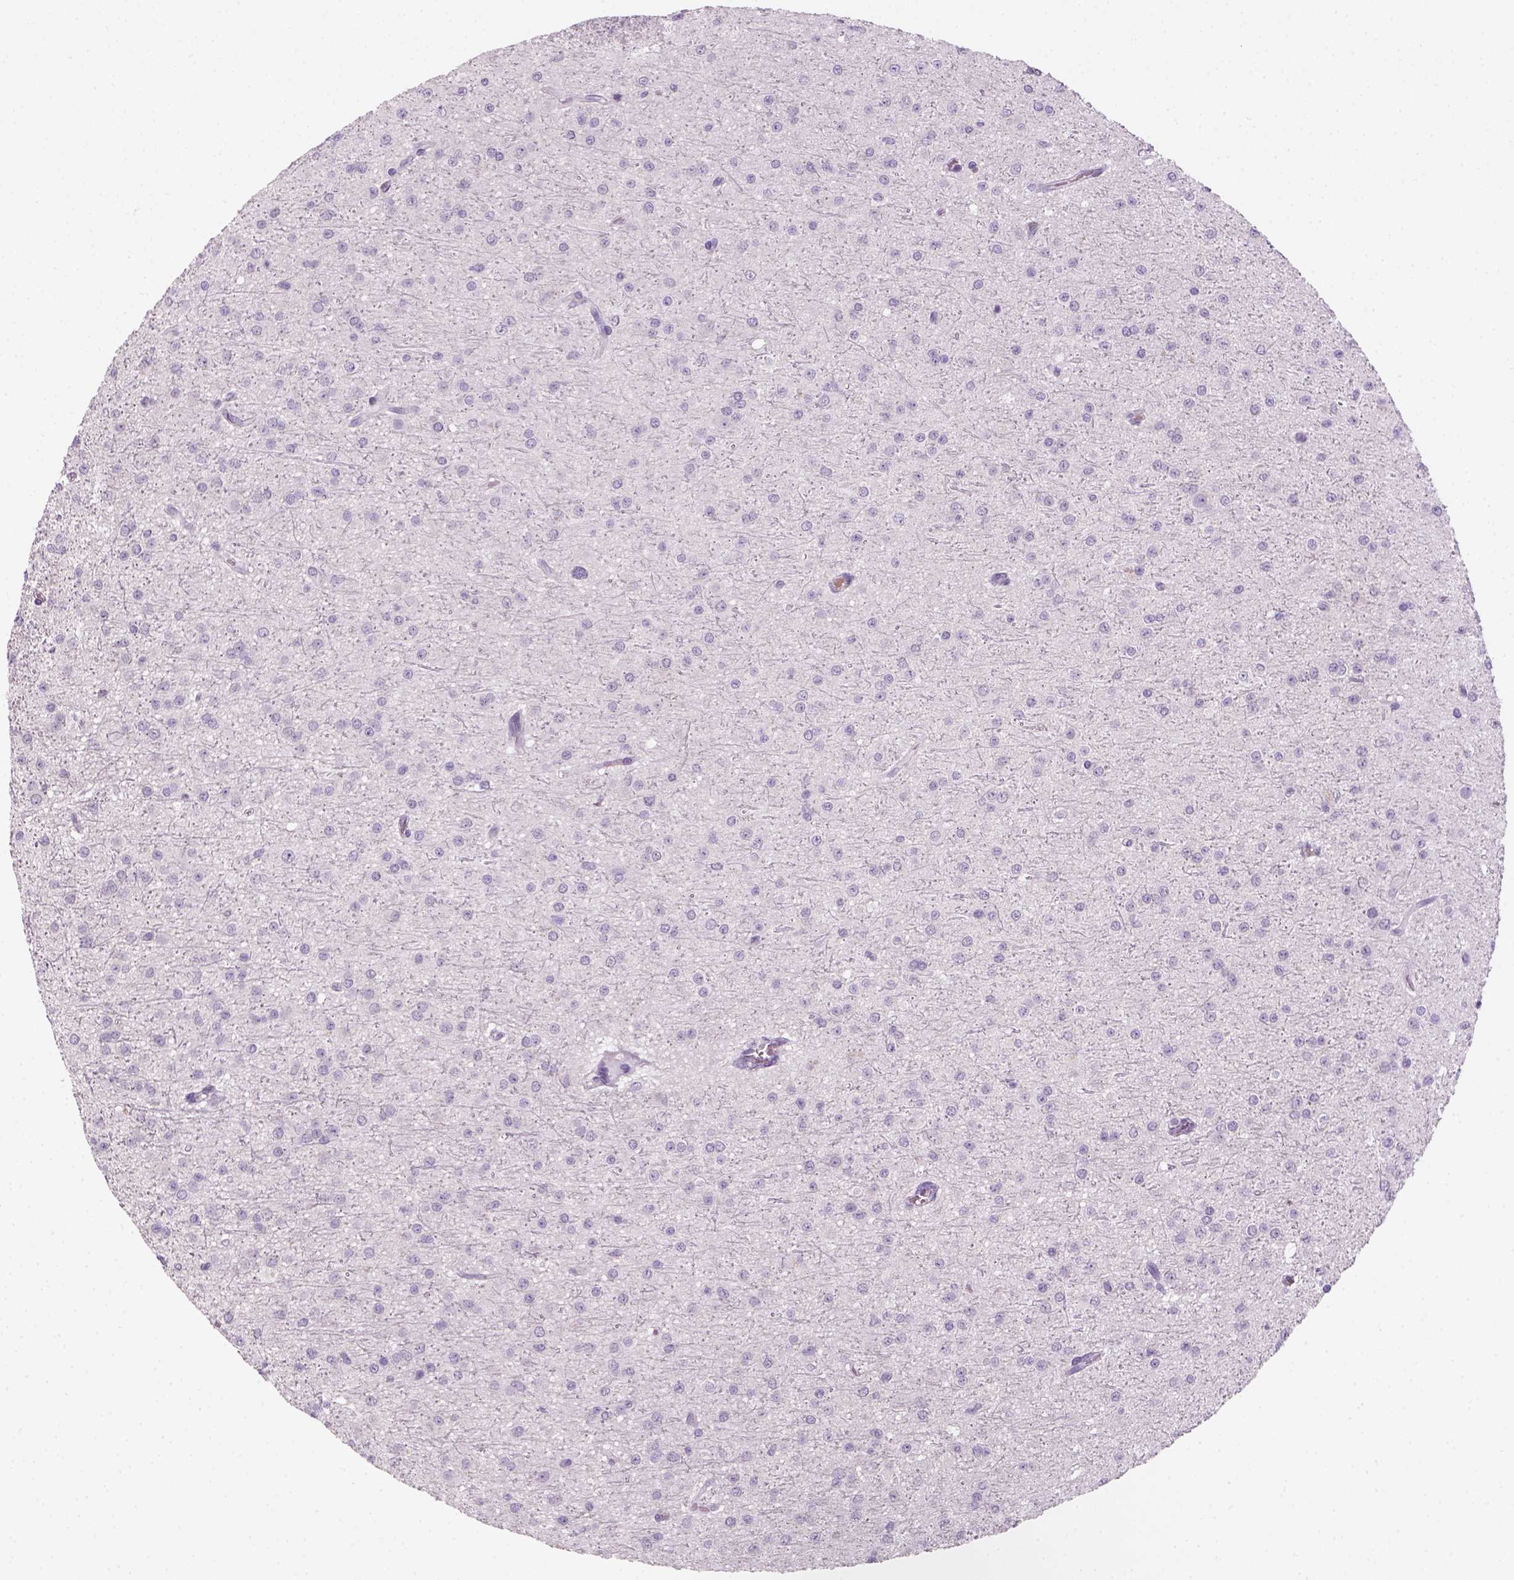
{"staining": {"intensity": "negative", "quantity": "none", "location": "none"}, "tissue": "glioma", "cell_type": "Tumor cells", "image_type": "cancer", "snomed": [{"axis": "morphology", "description": "Glioma, malignant, Low grade"}, {"axis": "topography", "description": "Brain"}], "caption": "Tumor cells are negative for brown protein staining in glioma.", "gene": "GFI1B", "patient": {"sex": "male", "age": 27}}